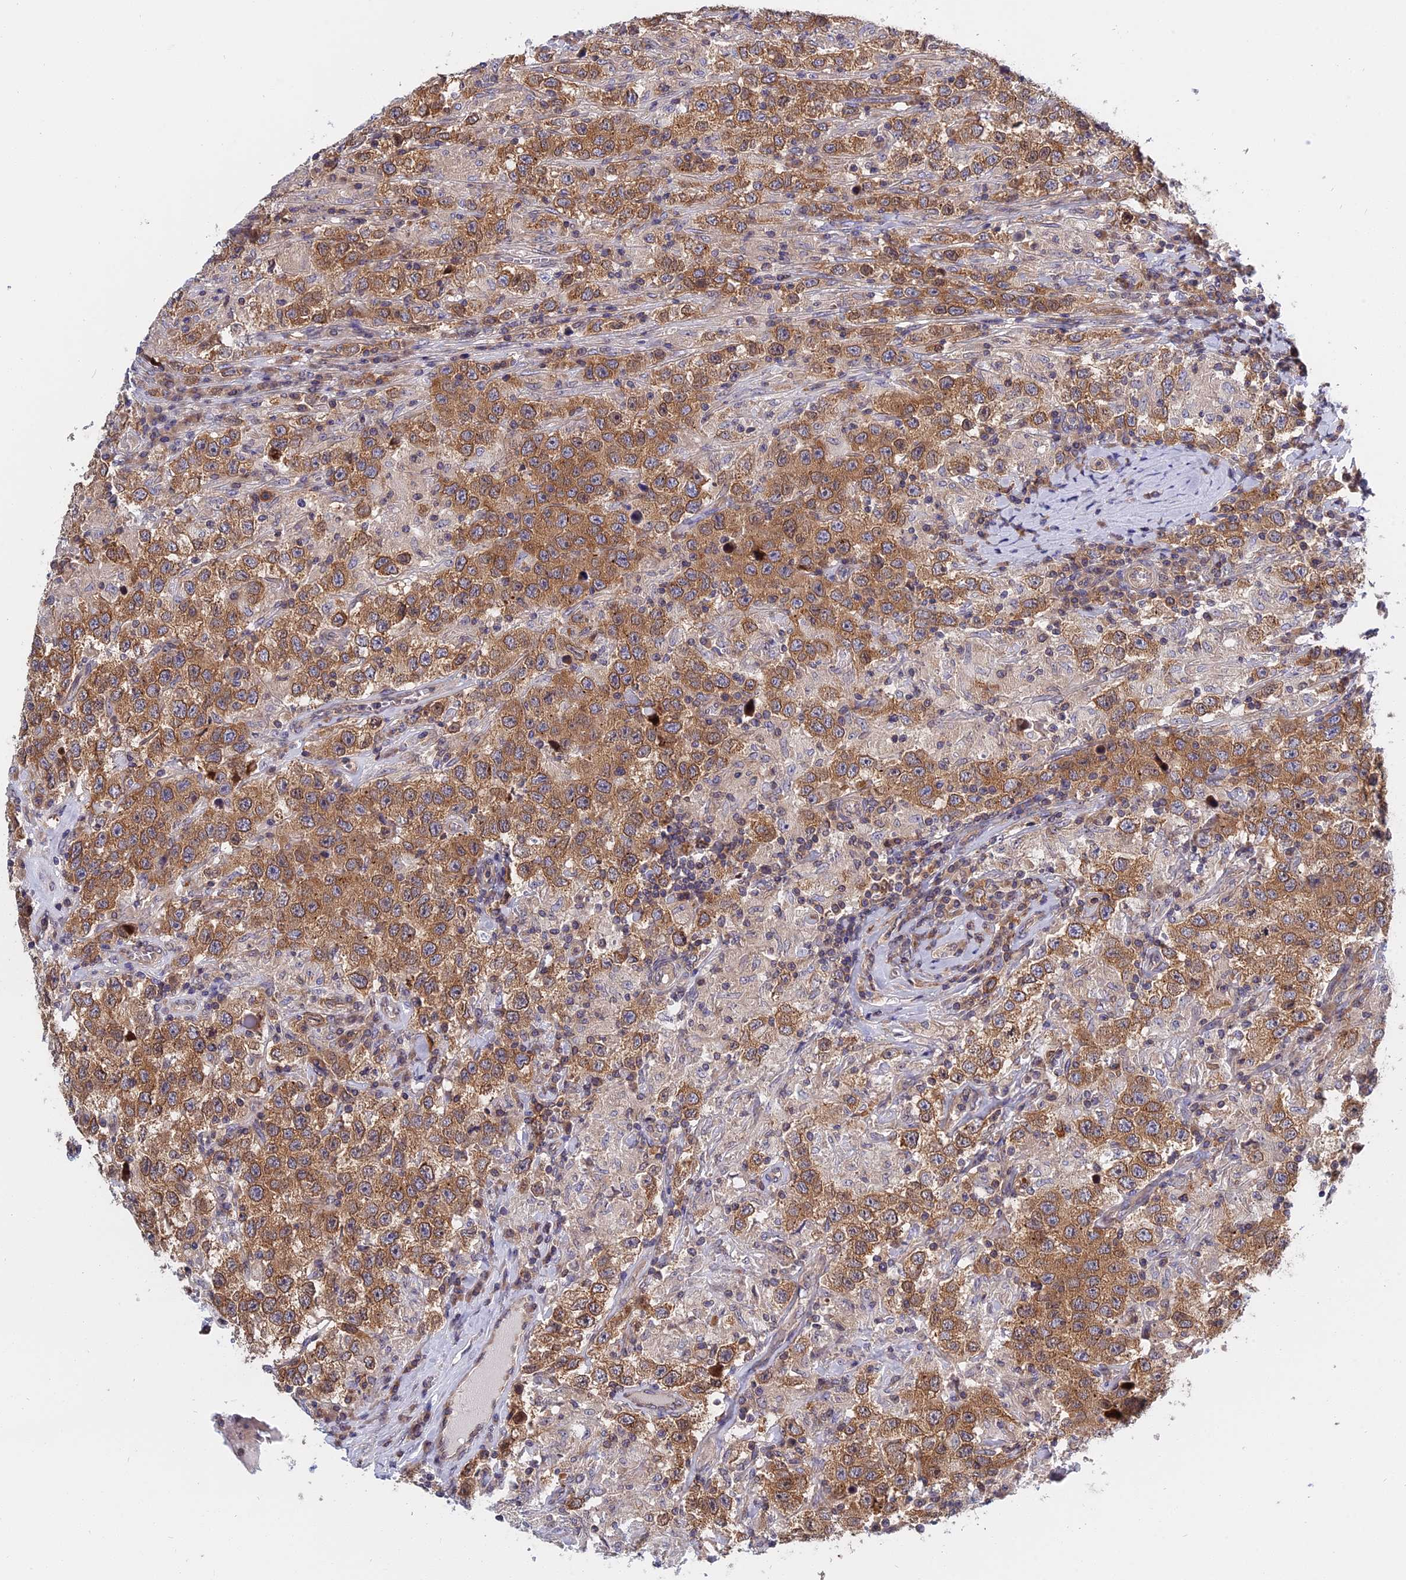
{"staining": {"intensity": "moderate", "quantity": ">75%", "location": "cytoplasmic/membranous"}, "tissue": "testis cancer", "cell_type": "Tumor cells", "image_type": "cancer", "snomed": [{"axis": "morphology", "description": "Seminoma, NOS"}, {"axis": "topography", "description": "Testis"}], "caption": "Protein analysis of testis cancer (seminoma) tissue displays moderate cytoplasmic/membranous positivity in about >75% of tumor cells. (DAB (3,3'-diaminobenzidine) = brown stain, brightfield microscopy at high magnification).", "gene": "NAA10", "patient": {"sex": "male", "age": 41}}